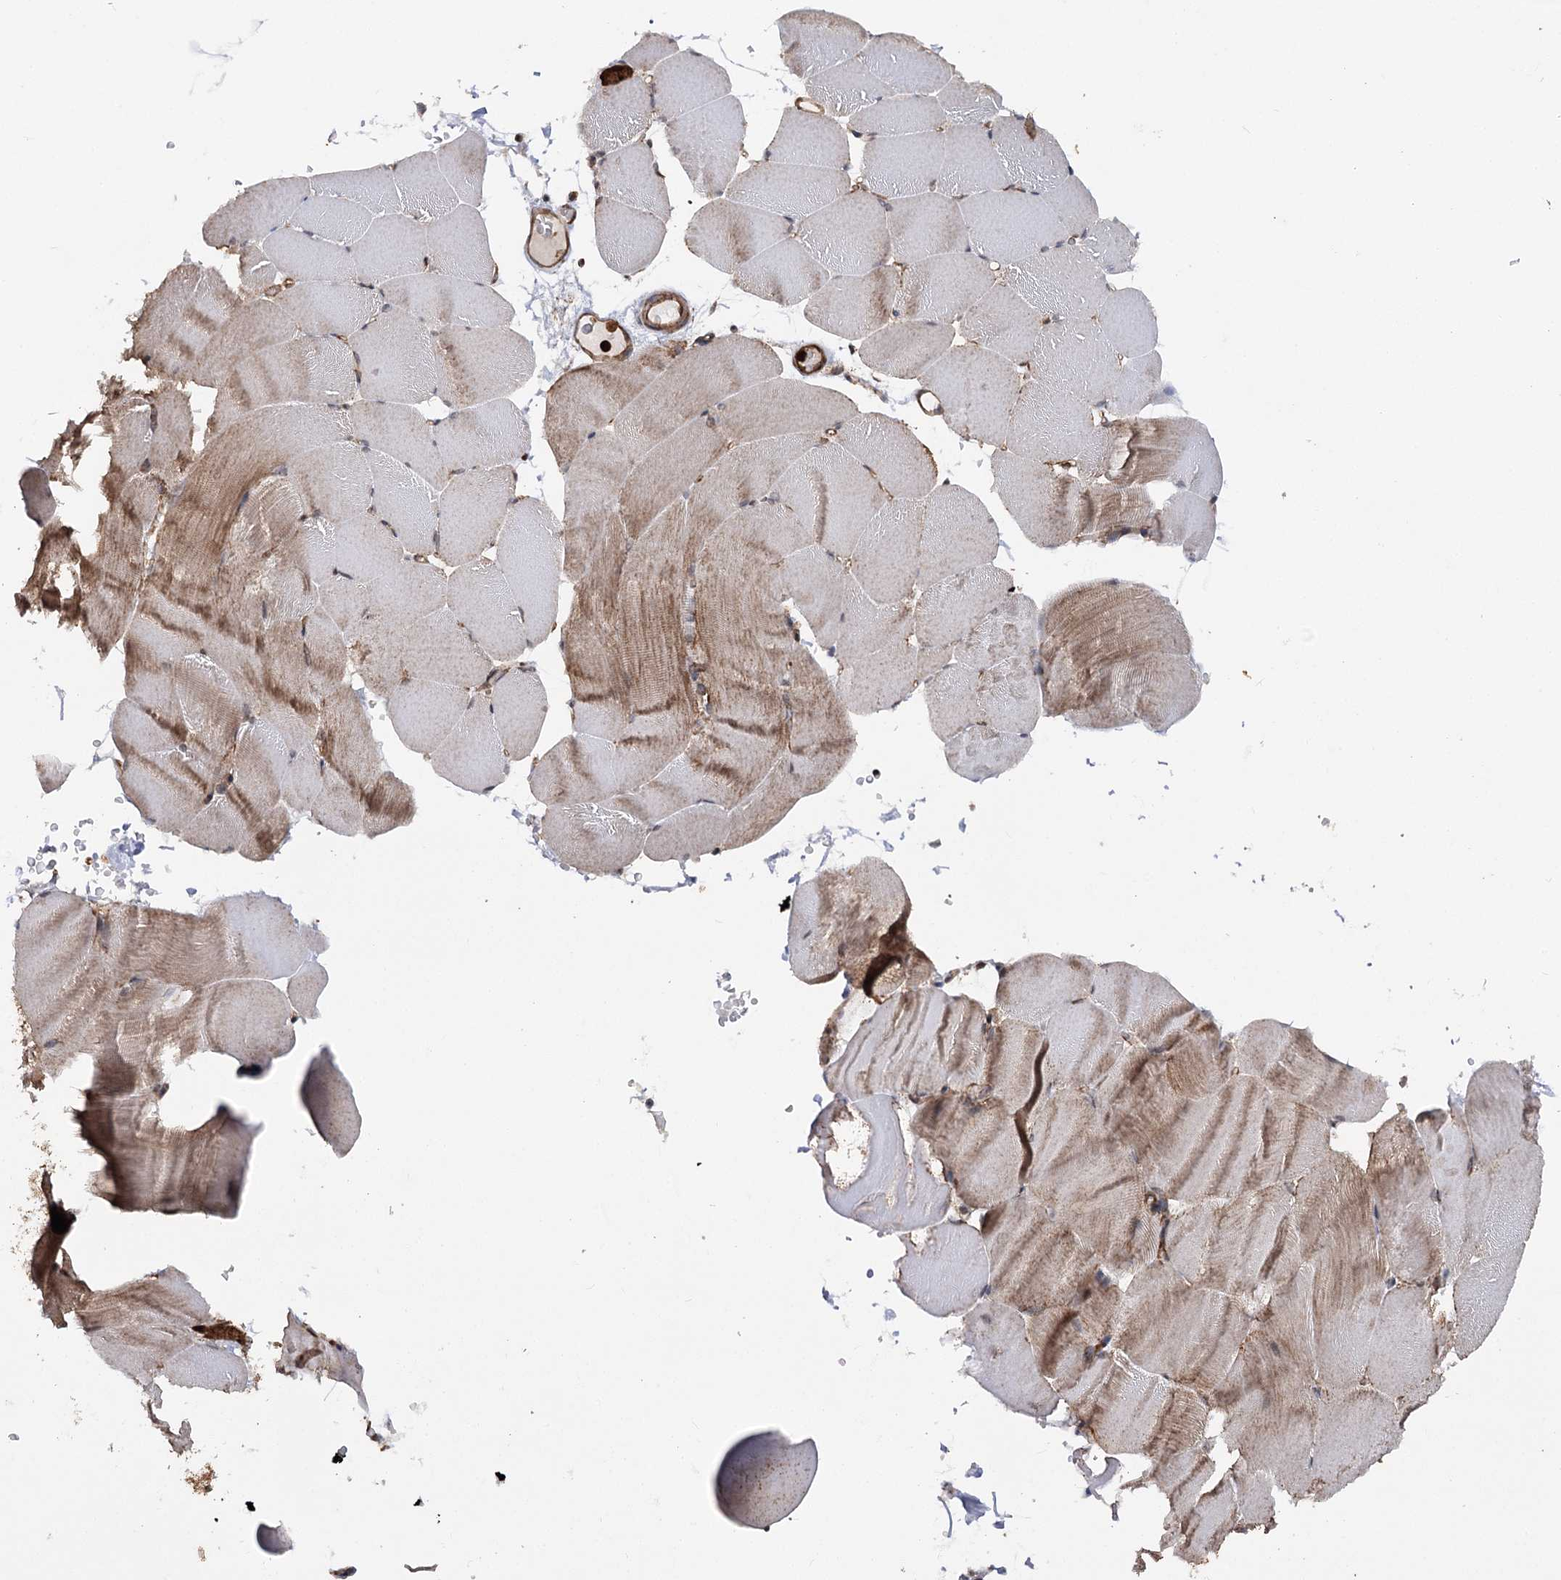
{"staining": {"intensity": "moderate", "quantity": "25%-75%", "location": "cytoplasmic/membranous"}, "tissue": "skeletal muscle", "cell_type": "Myocytes", "image_type": "normal", "snomed": [{"axis": "morphology", "description": "Normal tissue, NOS"}, {"axis": "topography", "description": "Skeletal muscle"}, {"axis": "topography", "description": "Parathyroid gland"}], "caption": "Protein staining reveals moderate cytoplasmic/membranous staining in about 25%-75% of myocytes in normal skeletal muscle. The staining was performed using DAB to visualize the protein expression in brown, while the nuclei were stained in blue with hematoxylin (Magnification: 20x).", "gene": "FGFR1OP2", "patient": {"sex": "female", "age": 37}}